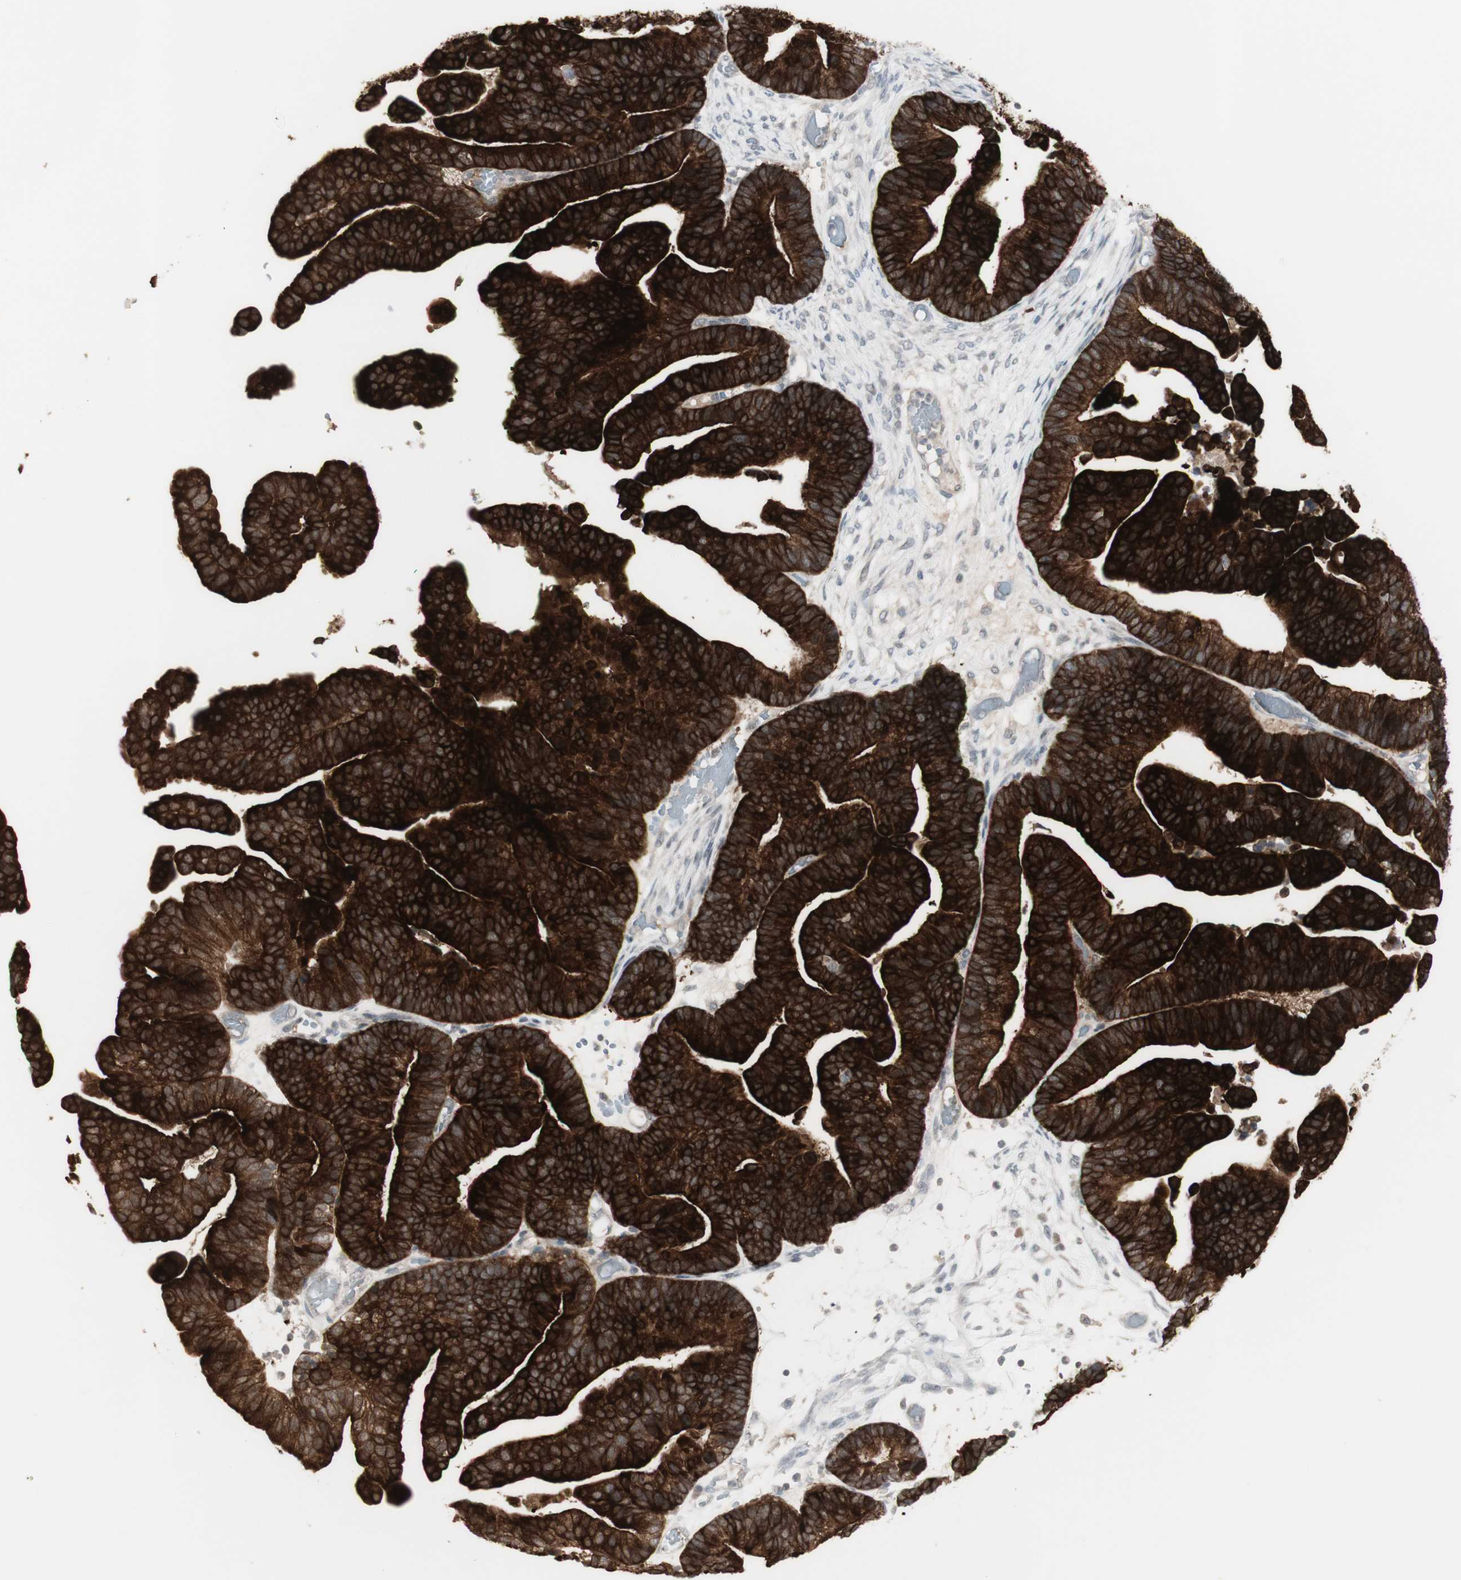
{"staining": {"intensity": "strong", "quantity": ">75%", "location": "cytoplasmic/membranous"}, "tissue": "ovarian cancer", "cell_type": "Tumor cells", "image_type": "cancer", "snomed": [{"axis": "morphology", "description": "Cystadenocarcinoma, serous, NOS"}, {"axis": "topography", "description": "Ovary"}], "caption": "Immunohistochemistry (IHC) (DAB (3,3'-diaminobenzidine)) staining of ovarian cancer (serous cystadenocarcinoma) displays strong cytoplasmic/membranous protein positivity in about >75% of tumor cells.", "gene": "C1orf116", "patient": {"sex": "female", "age": 56}}